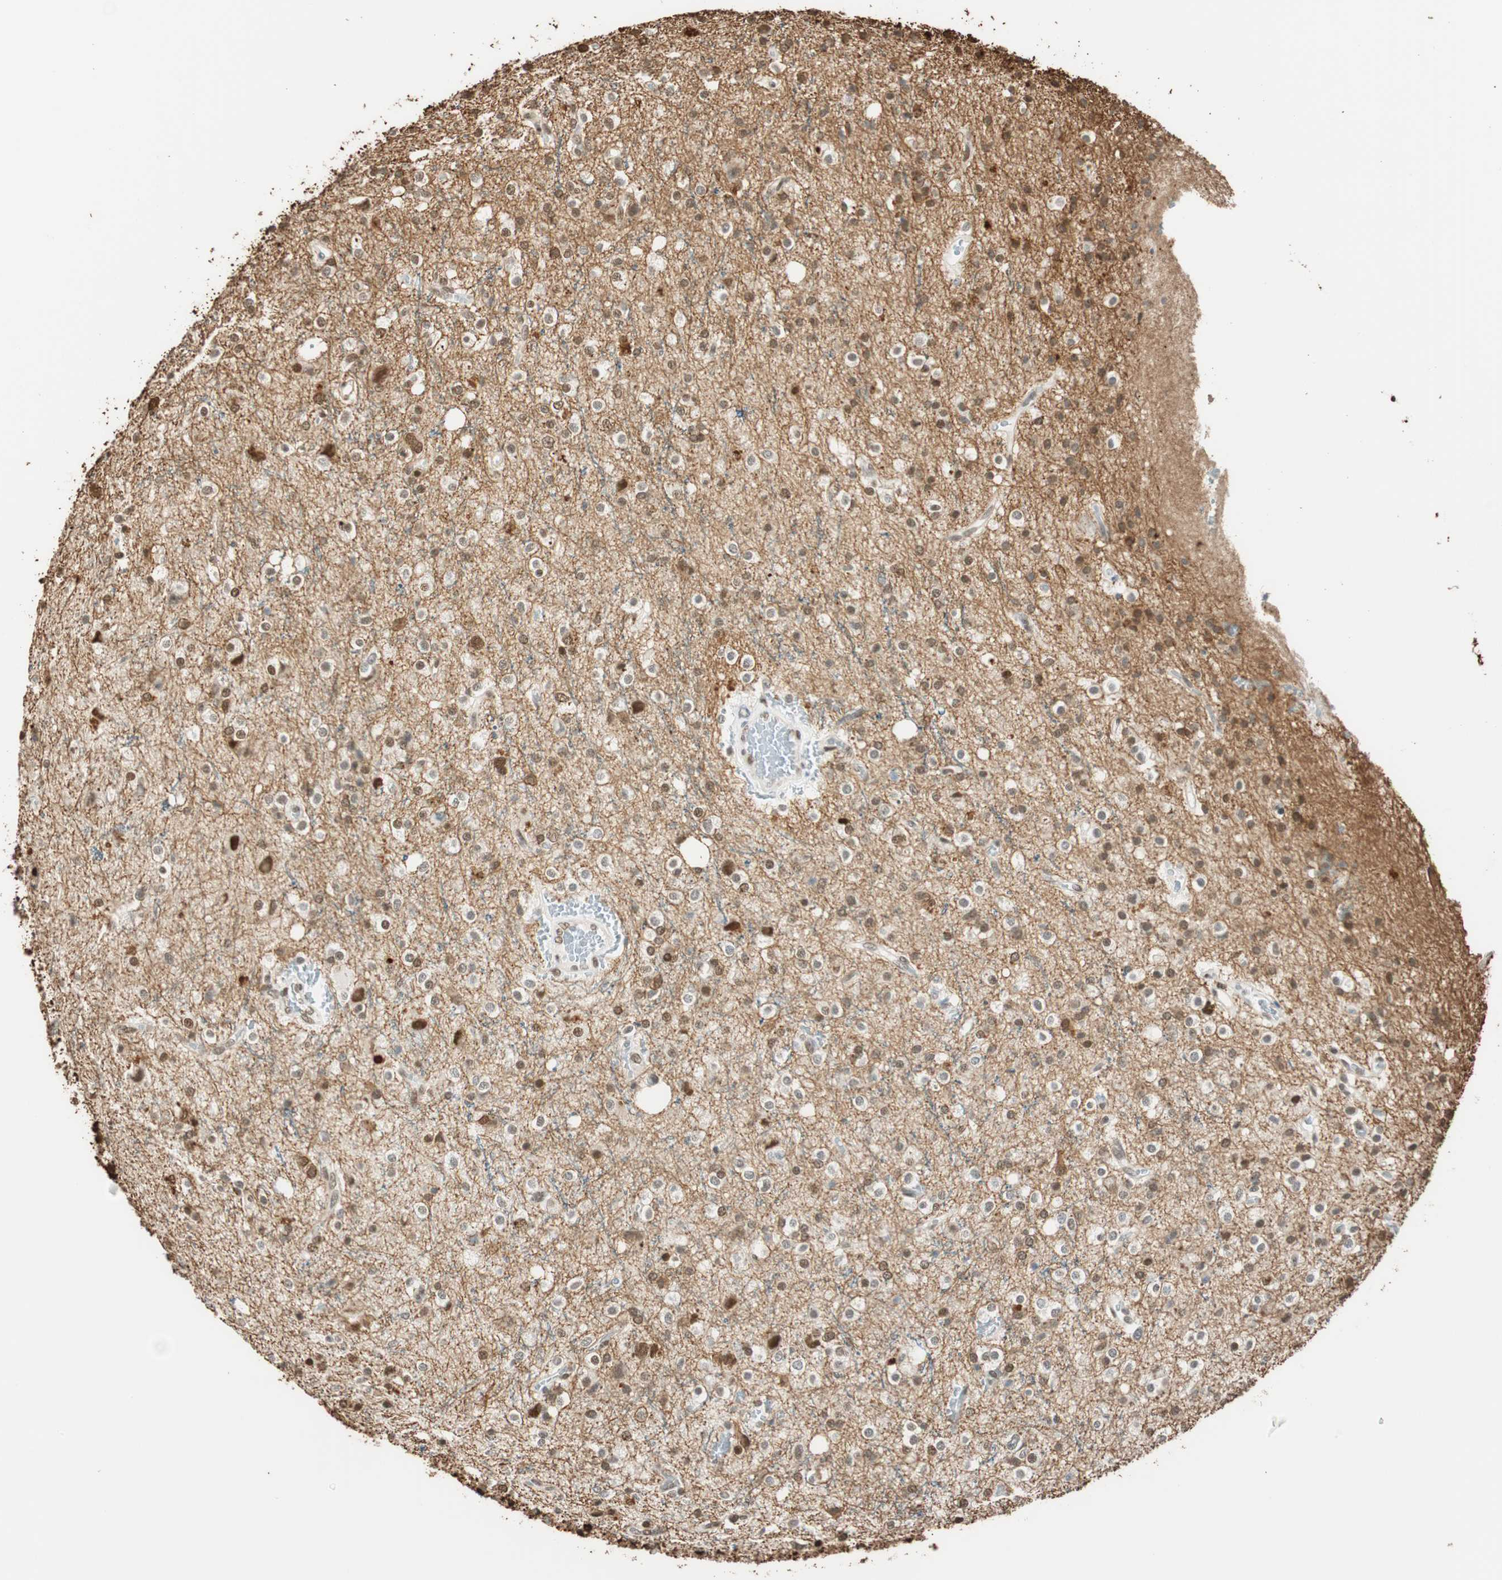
{"staining": {"intensity": "weak", "quantity": "25%-75%", "location": "cytoplasmic/membranous,nuclear"}, "tissue": "glioma", "cell_type": "Tumor cells", "image_type": "cancer", "snomed": [{"axis": "morphology", "description": "Glioma, malignant, High grade"}, {"axis": "topography", "description": "Brain"}], "caption": "Glioma stained with a brown dye shows weak cytoplasmic/membranous and nuclear positive expression in approximately 25%-75% of tumor cells.", "gene": "FANCG", "patient": {"sex": "male", "age": 47}}